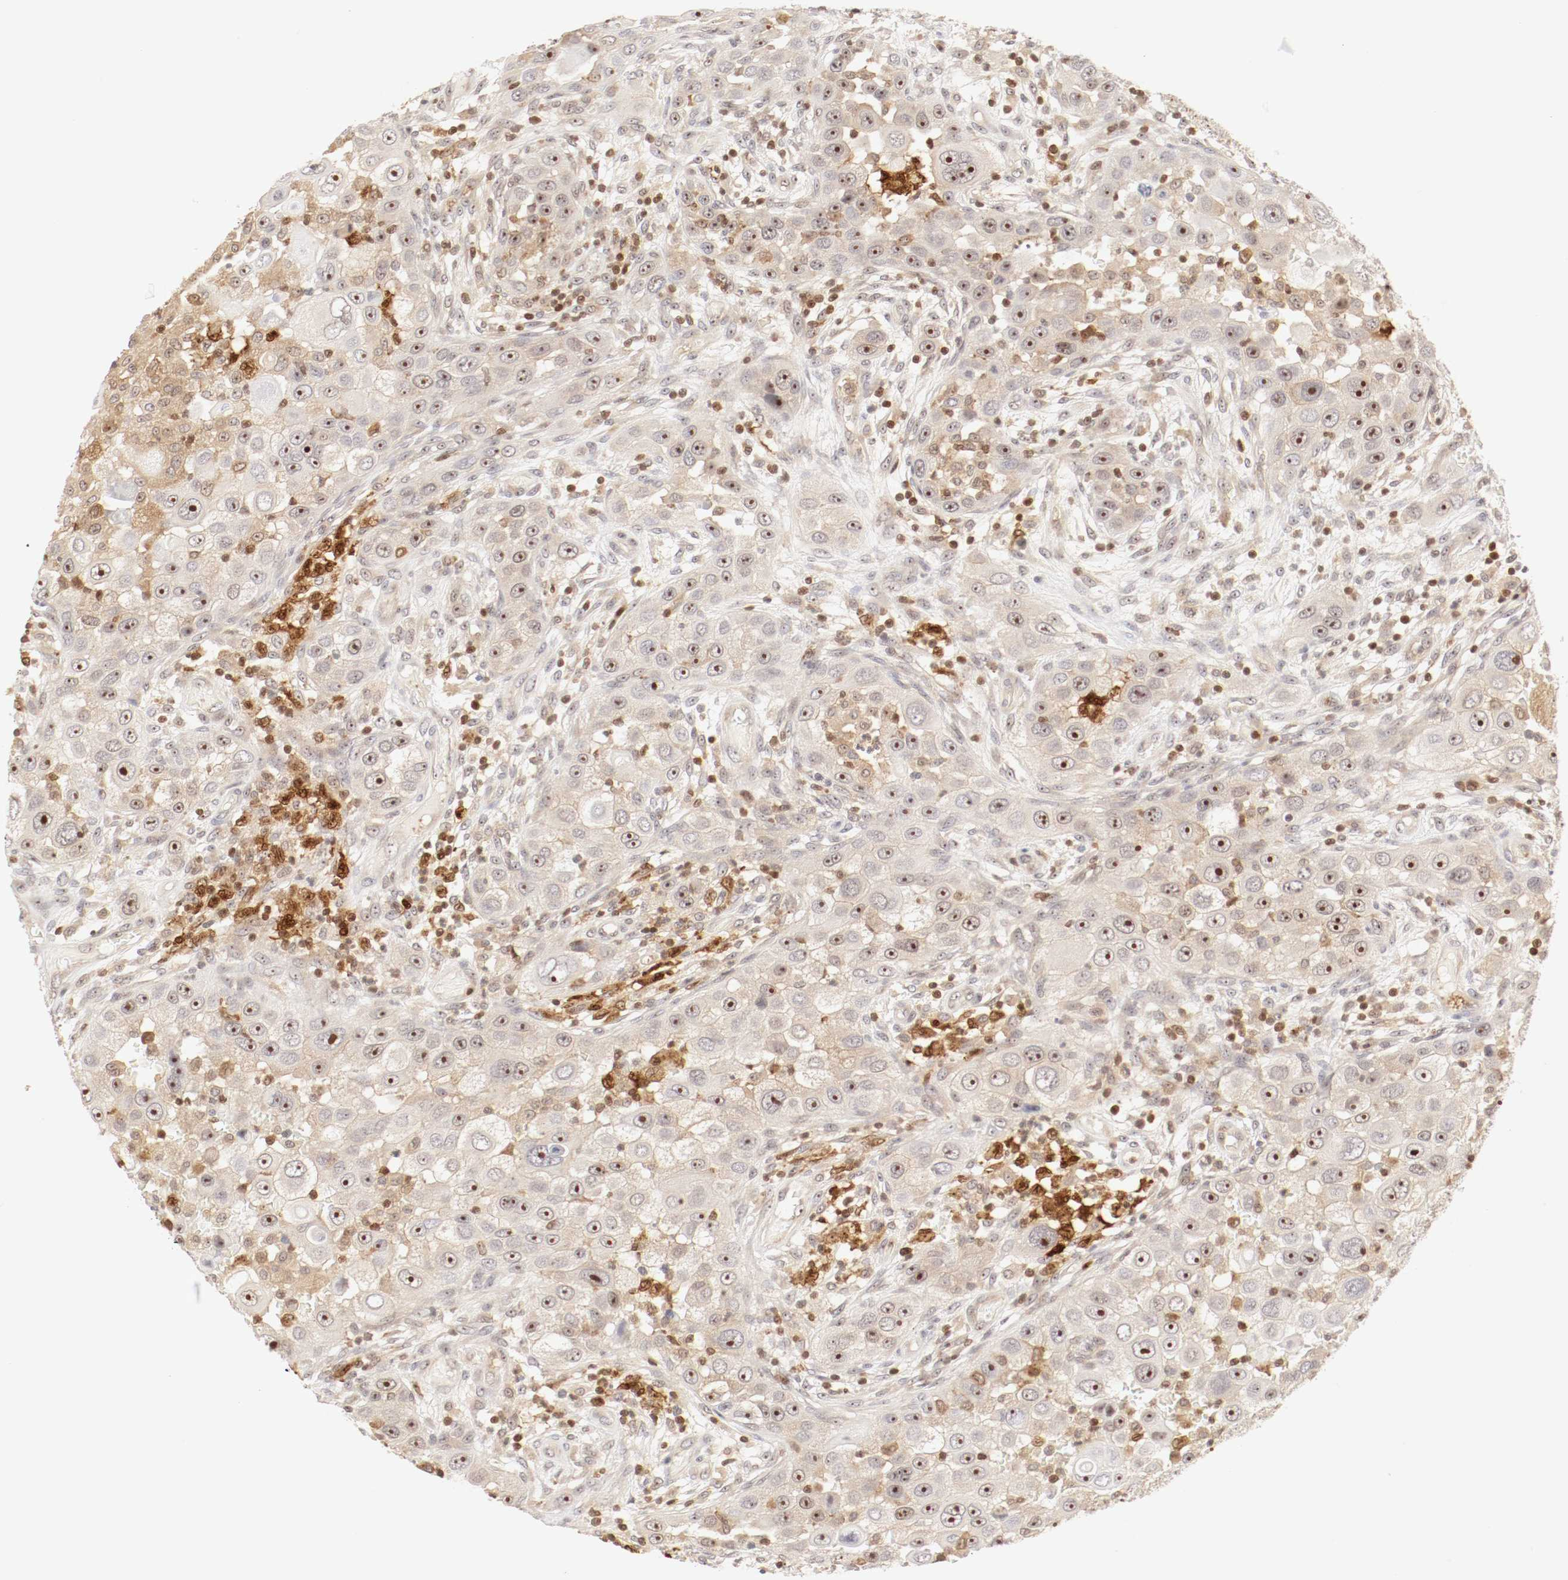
{"staining": {"intensity": "moderate", "quantity": "25%-75%", "location": "cytoplasmic/membranous,nuclear"}, "tissue": "head and neck cancer", "cell_type": "Tumor cells", "image_type": "cancer", "snomed": [{"axis": "morphology", "description": "Carcinoma, NOS"}, {"axis": "topography", "description": "Head-Neck"}], "caption": "An IHC histopathology image of tumor tissue is shown. Protein staining in brown highlights moderate cytoplasmic/membranous and nuclear positivity in head and neck cancer within tumor cells. The protein of interest is stained brown, and the nuclei are stained in blue (DAB IHC with brightfield microscopy, high magnification).", "gene": "KIF2A", "patient": {"sex": "male", "age": 87}}